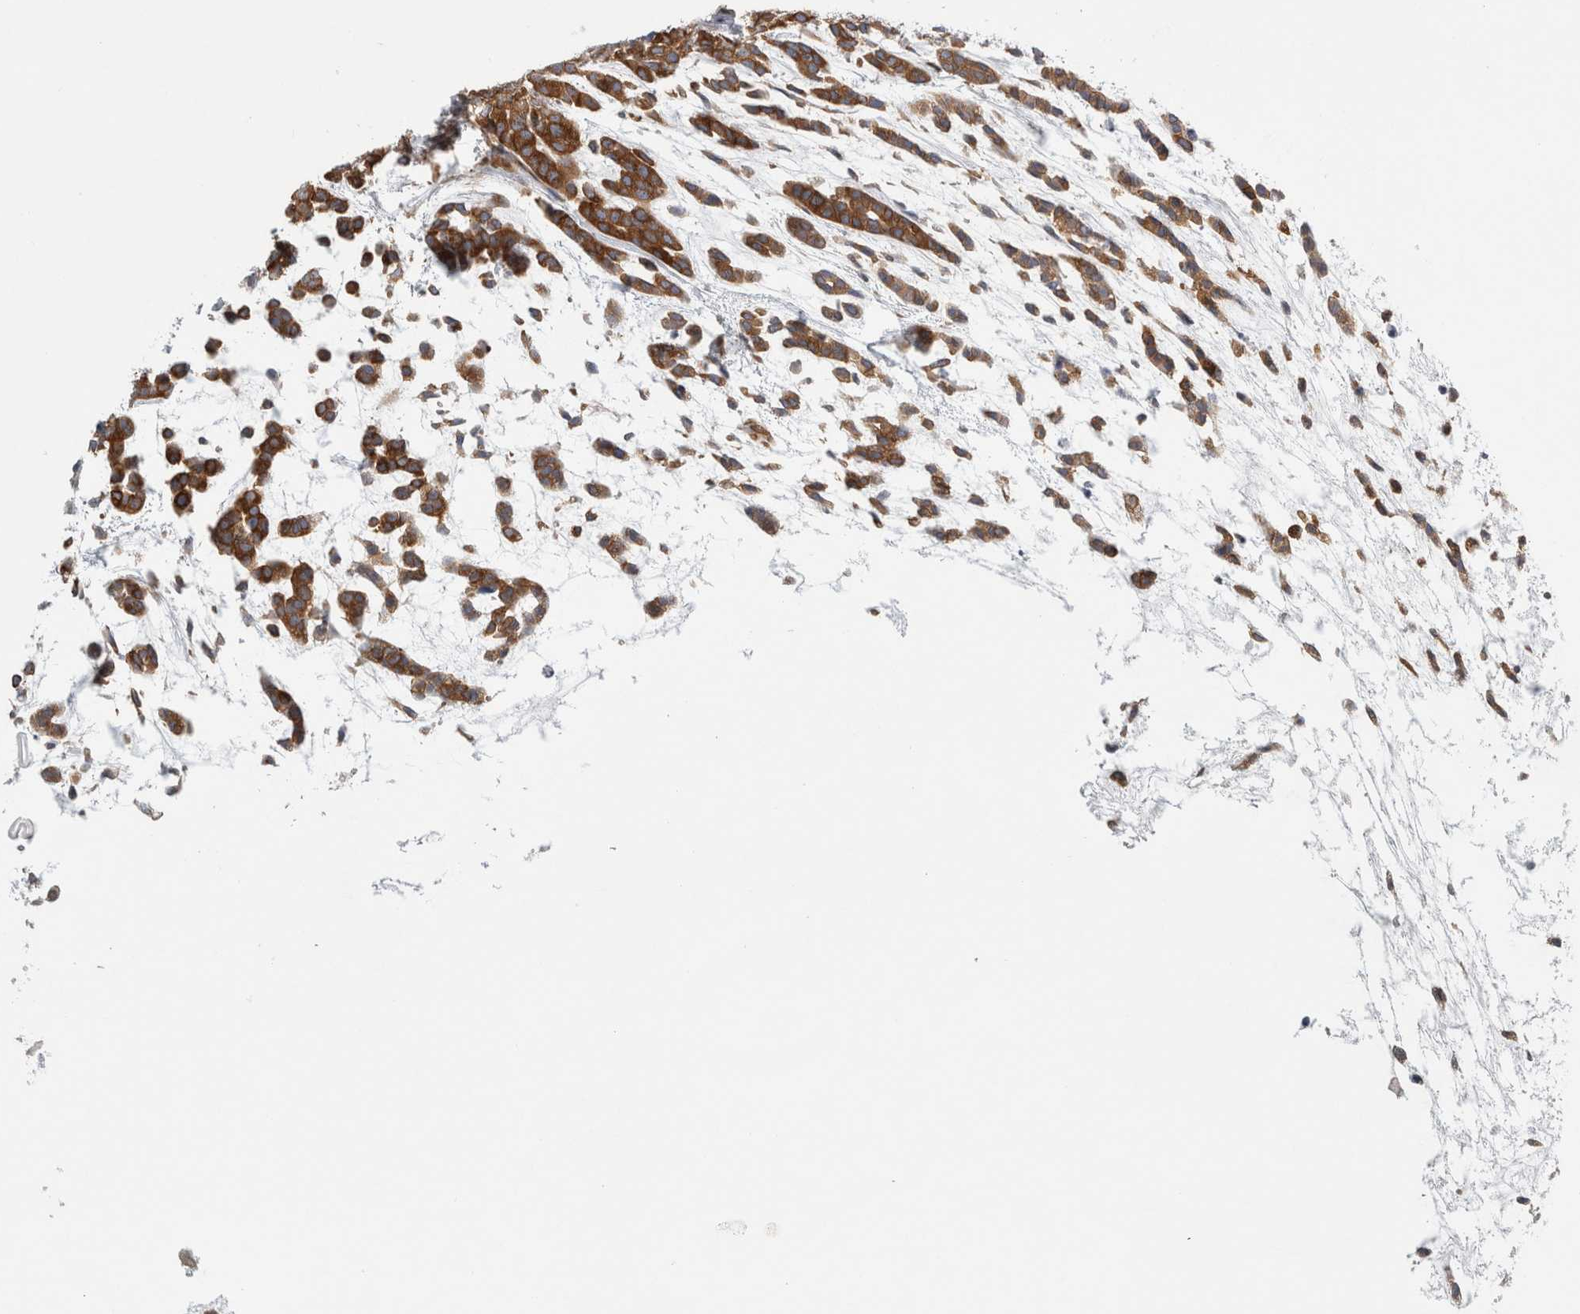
{"staining": {"intensity": "strong", "quantity": ">75%", "location": "cytoplasmic/membranous"}, "tissue": "head and neck cancer", "cell_type": "Tumor cells", "image_type": "cancer", "snomed": [{"axis": "morphology", "description": "Adenocarcinoma, NOS"}, {"axis": "morphology", "description": "Adenoma, NOS"}, {"axis": "topography", "description": "Head-Neck"}], "caption": "DAB (3,3'-diaminobenzidine) immunohistochemical staining of adenocarcinoma (head and neck) exhibits strong cytoplasmic/membranous protein staining in about >75% of tumor cells.", "gene": "PEX6", "patient": {"sex": "female", "age": 55}}